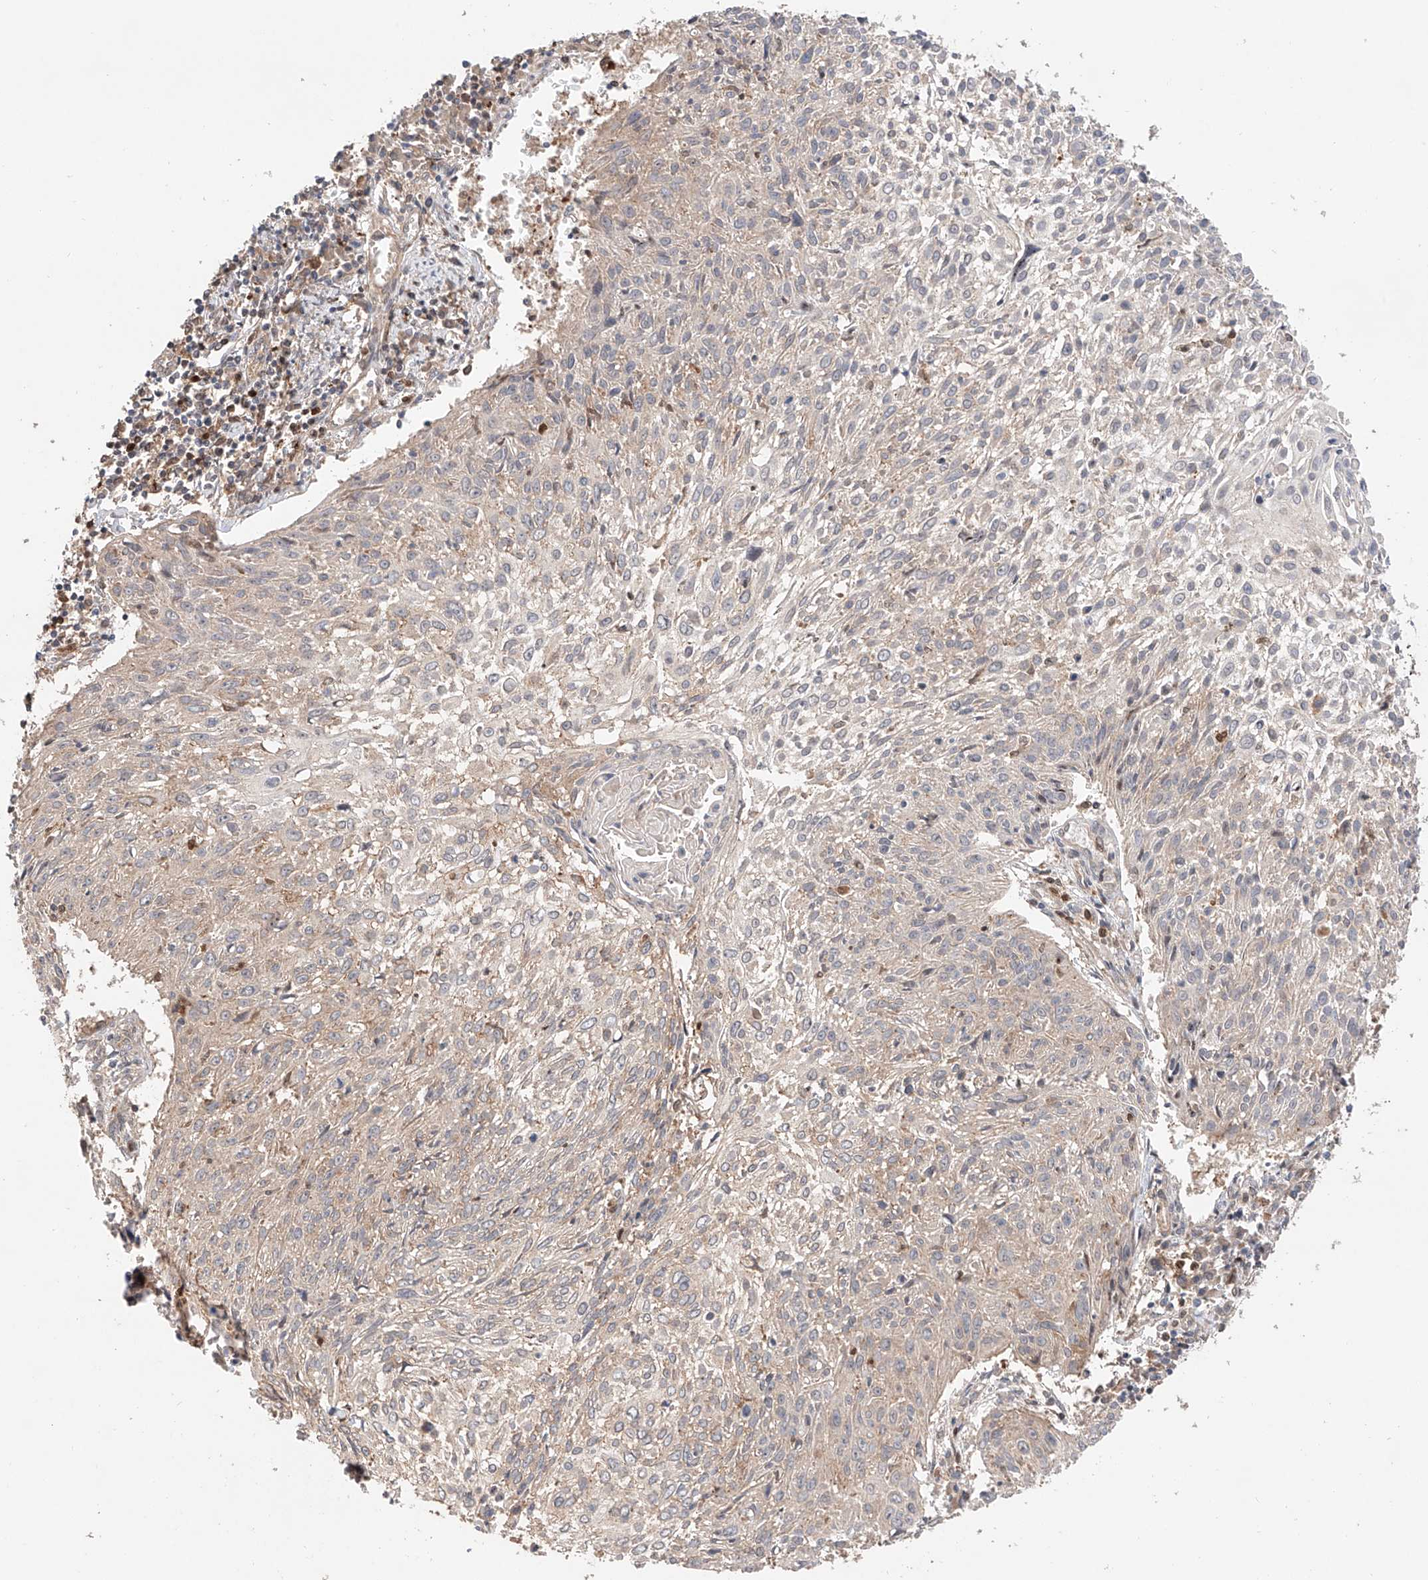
{"staining": {"intensity": "negative", "quantity": "none", "location": "none"}, "tissue": "cervical cancer", "cell_type": "Tumor cells", "image_type": "cancer", "snomed": [{"axis": "morphology", "description": "Squamous cell carcinoma, NOS"}, {"axis": "topography", "description": "Cervix"}], "caption": "Cervical cancer (squamous cell carcinoma) stained for a protein using immunohistochemistry reveals no expression tumor cells.", "gene": "IGSF22", "patient": {"sex": "female", "age": 51}}